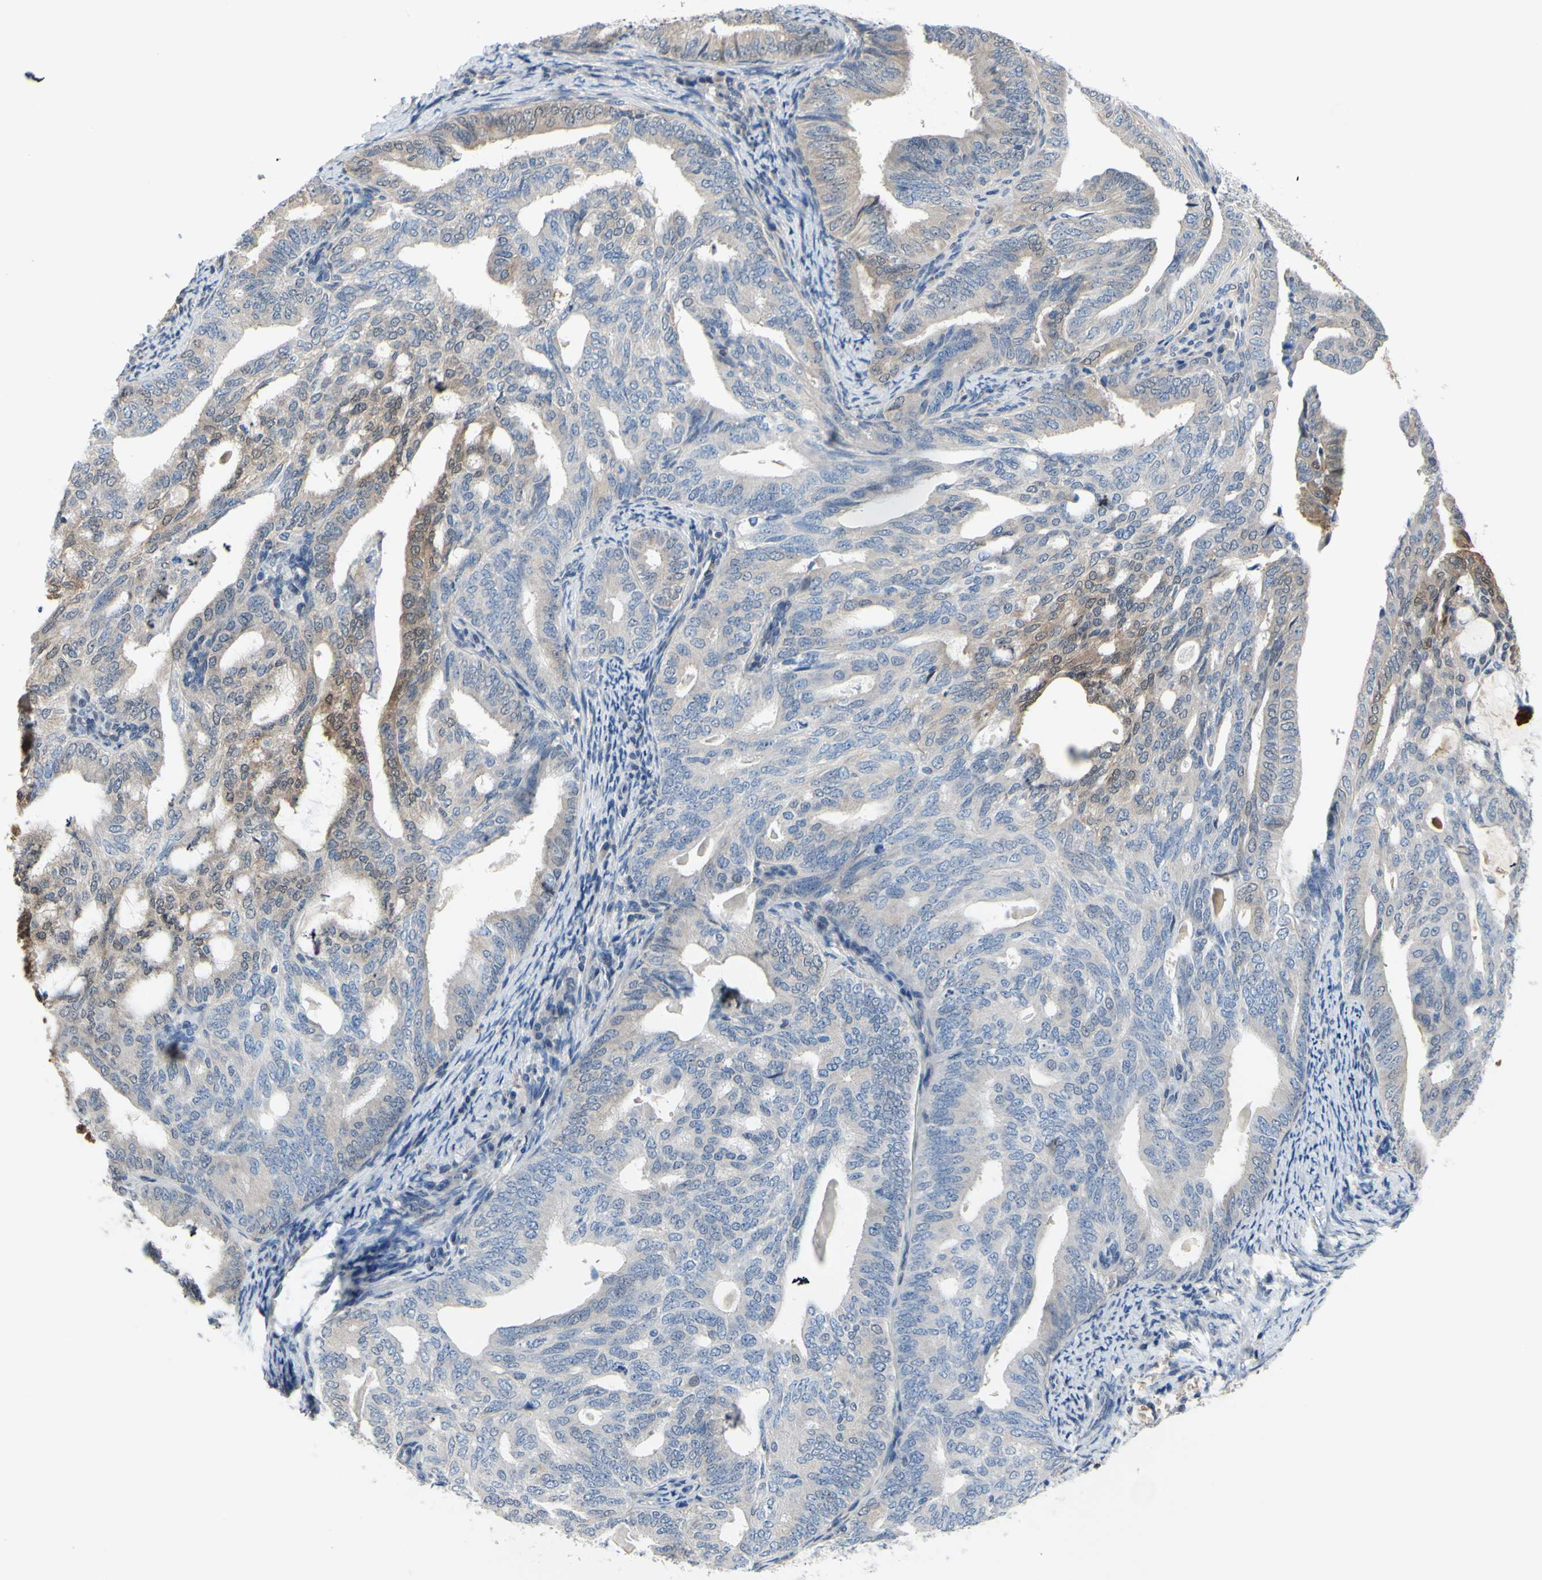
{"staining": {"intensity": "weak", "quantity": "25%-75%", "location": "cytoplasmic/membranous"}, "tissue": "endometrial cancer", "cell_type": "Tumor cells", "image_type": "cancer", "snomed": [{"axis": "morphology", "description": "Adenocarcinoma, NOS"}, {"axis": "topography", "description": "Endometrium"}], "caption": "Immunohistochemistry (IHC) micrograph of neoplastic tissue: endometrial adenocarcinoma stained using immunohistochemistry (IHC) reveals low levels of weak protein expression localized specifically in the cytoplasmic/membranous of tumor cells, appearing as a cytoplasmic/membranous brown color.", "gene": "UPK3B", "patient": {"sex": "female", "age": 58}}